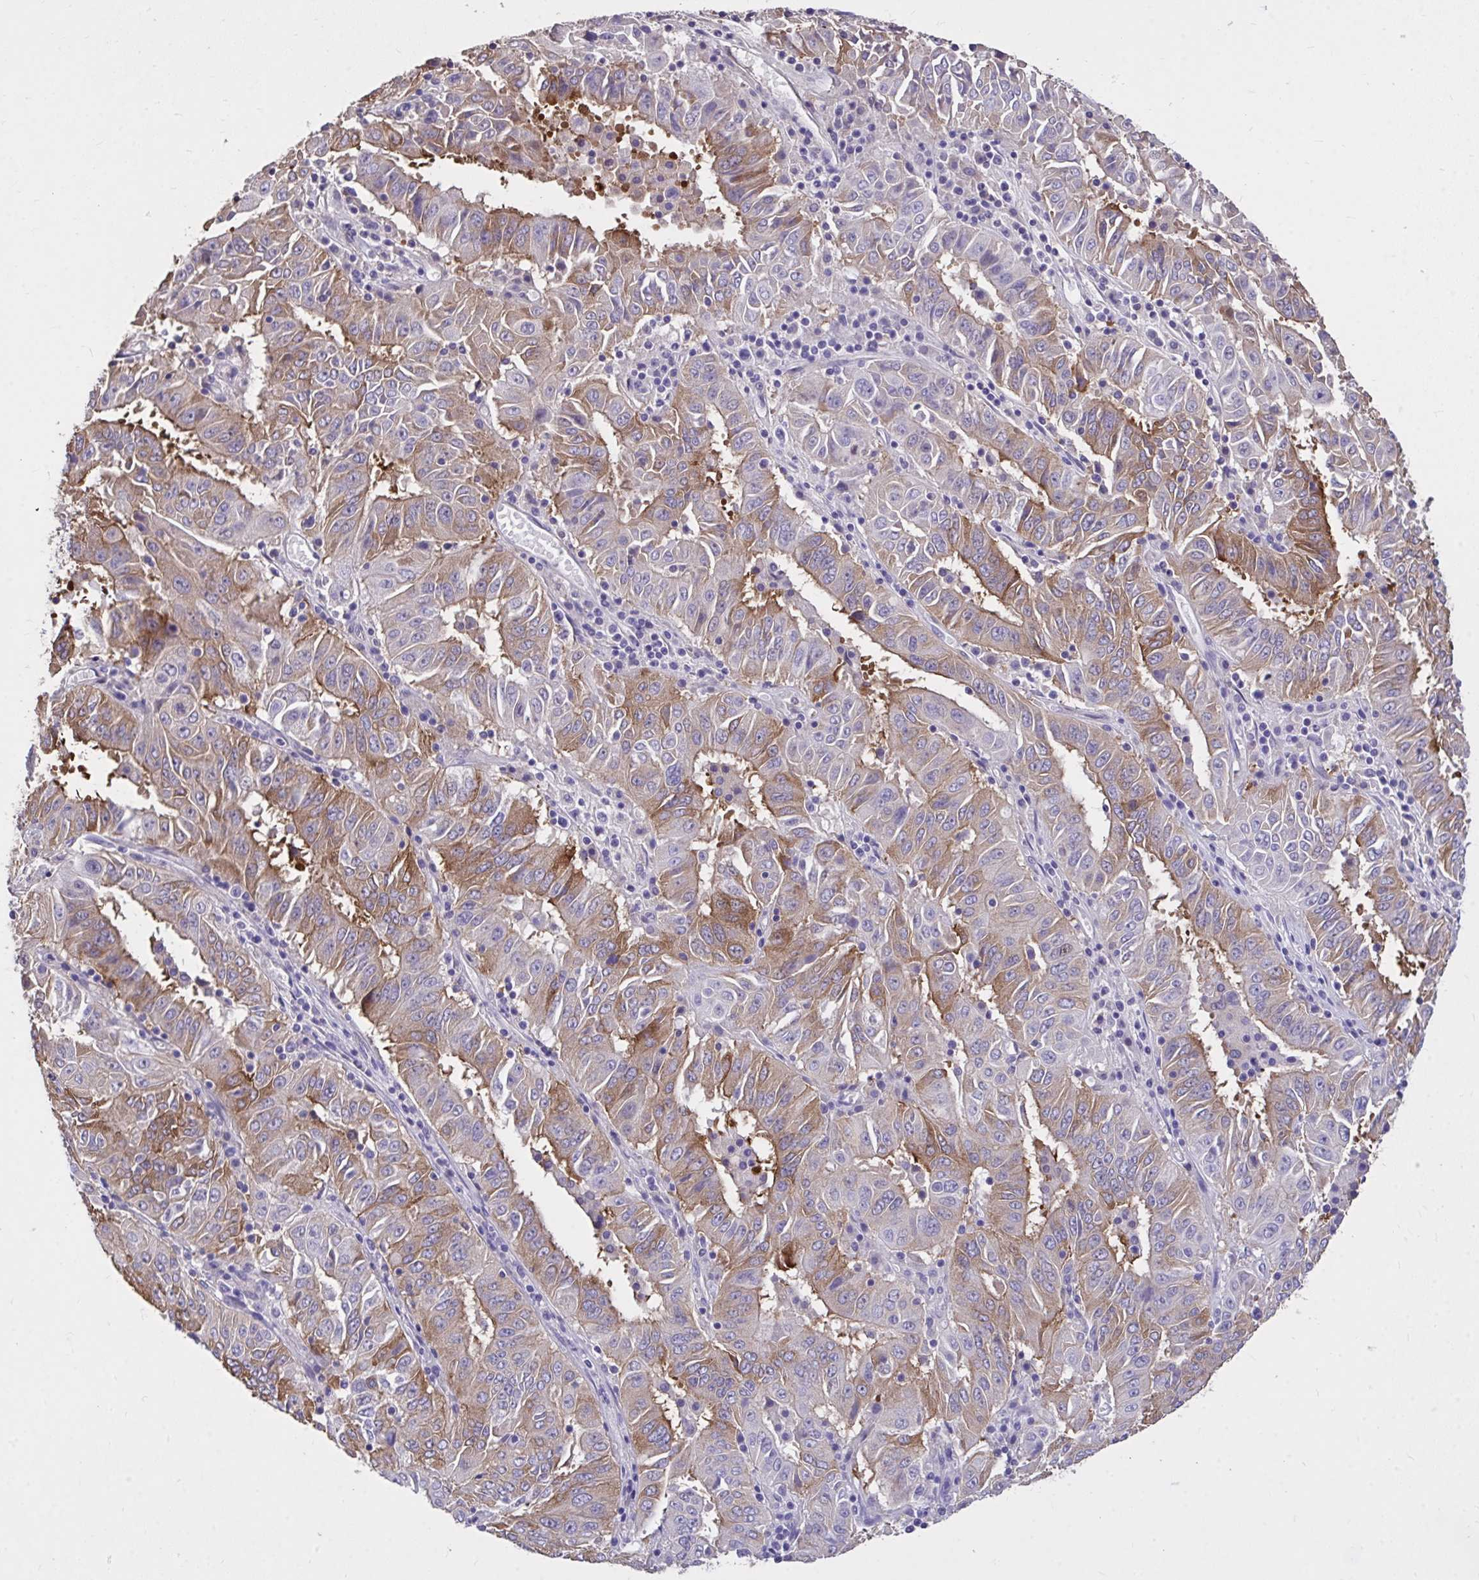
{"staining": {"intensity": "moderate", "quantity": "25%-75%", "location": "cytoplasmic/membranous"}, "tissue": "pancreatic cancer", "cell_type": "Tumor cells", "image_type": "cancer", "snomed": [{"axis": "morphology", "description": "Adenocarcinoma, NOS"}, {"axis": "topography", "description": "Pancreas"}], "caption": "Immunohistochemical staining of human pancreatic adenocarcinoma shows moderate cytoplasmic/membranous protein staining in about 25%-75% of tumor cells. The protein of interest is stained brown, and the nuclei are stained in blue (DAB IHC with brightfield microscopy, high magnification).", "gene": "EPB41L1", "patient": {"sex": "male", "age": 63}}